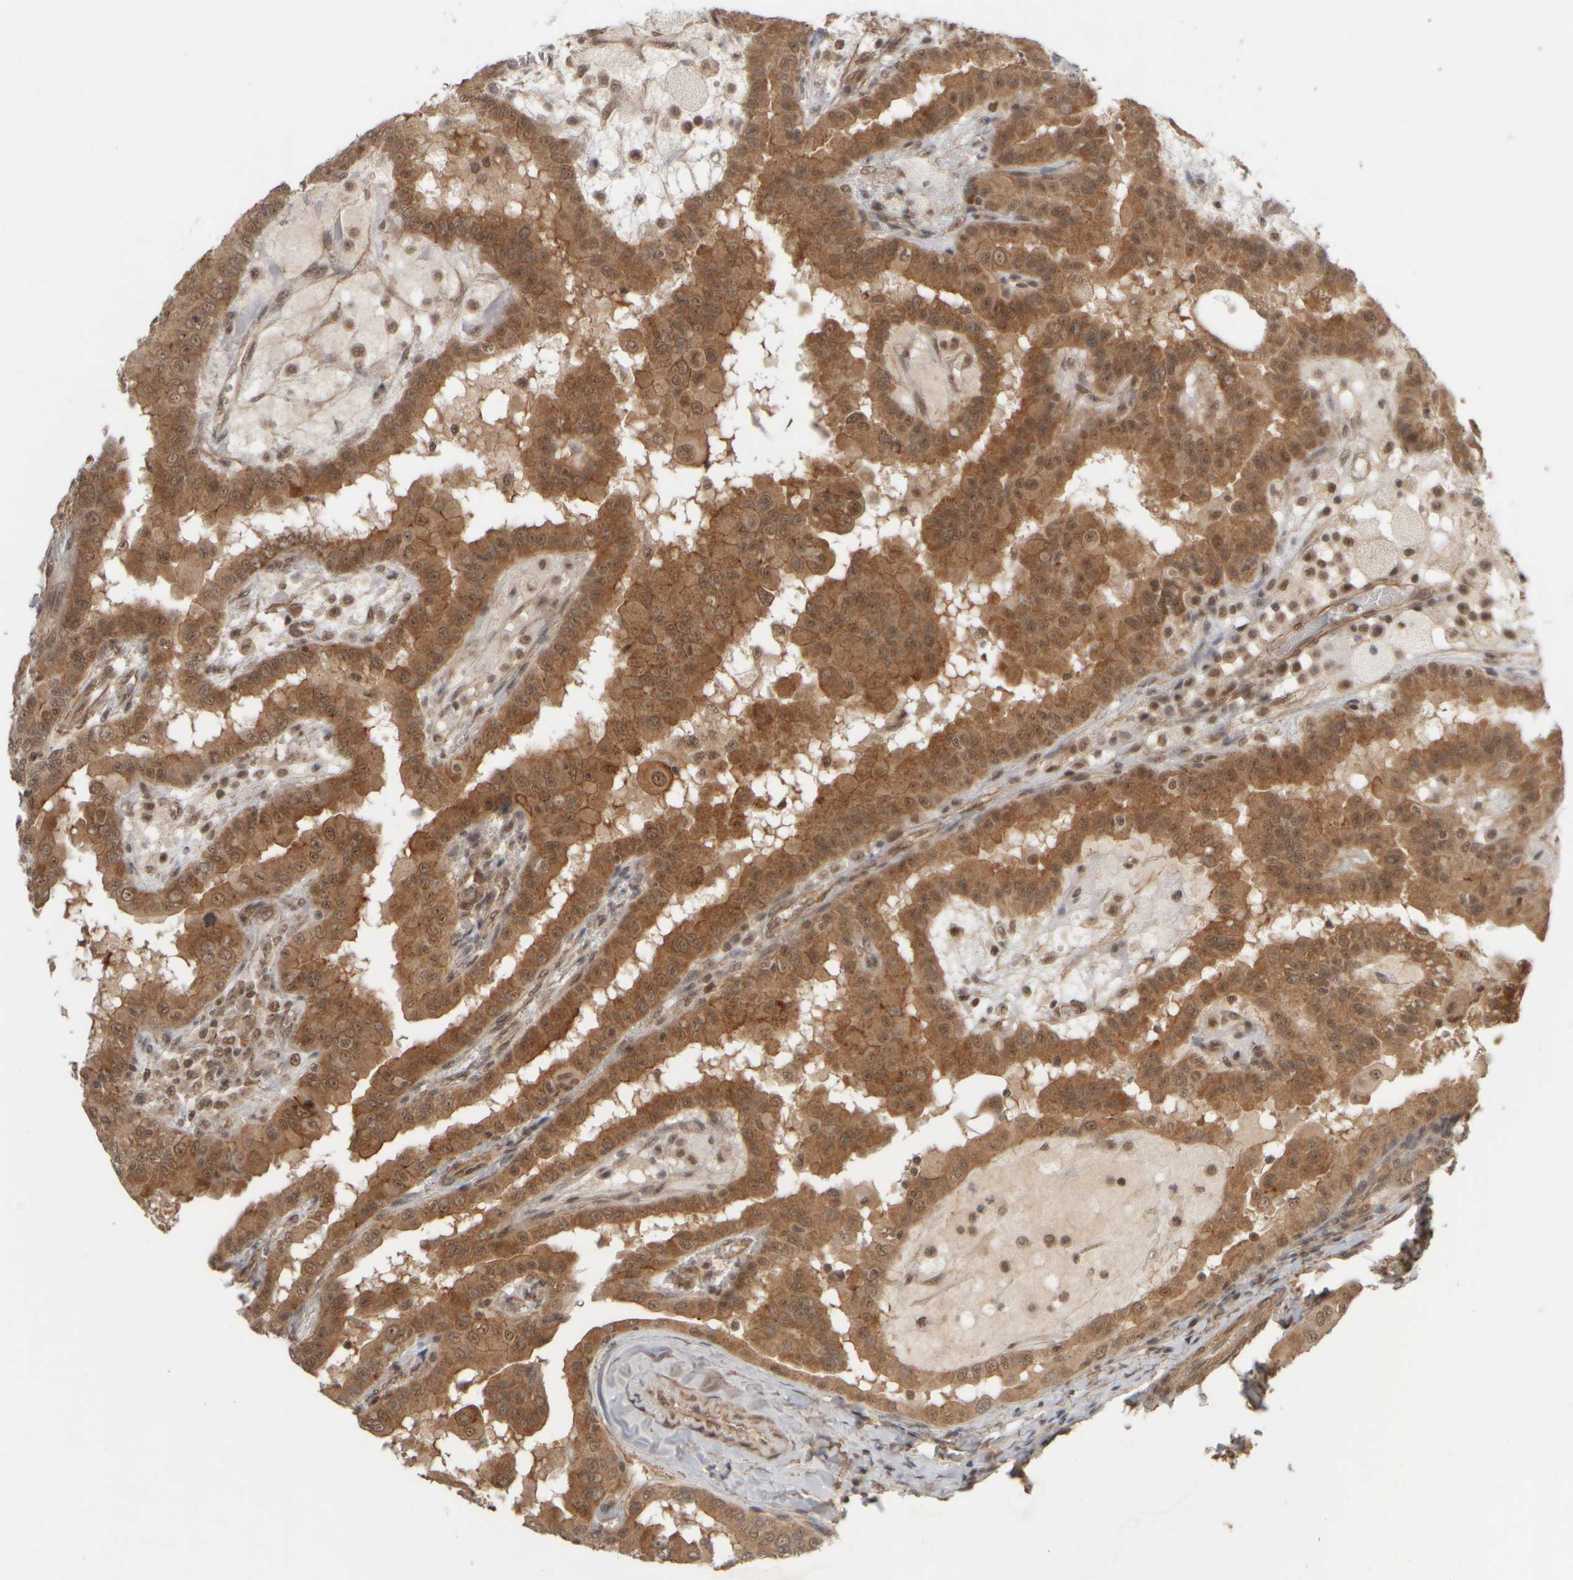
{"staining": {"intensity": "strong", "quantity": ">75%", "location": "cytoplasmic/membranous"}, "tissue": "thyroid cancer", "cell_type": "Tumor cells", "image_type": "cancer", "snomed": [{"axis": "morphology", "description": "Papillary adenocarcinoma, NOS"}, {"axis": "topography", "description": "Thyroid gland"}], "caption": "A histopathology image showing strong cytoplasmic/membranous staining in approximately >75% of tumor cells in thyroid papillary adenocarcinoma, as visualized by brown immunohistochemical staining.", "gene": "SYNRG", "patient": {"sex": "male", "age": 33}}